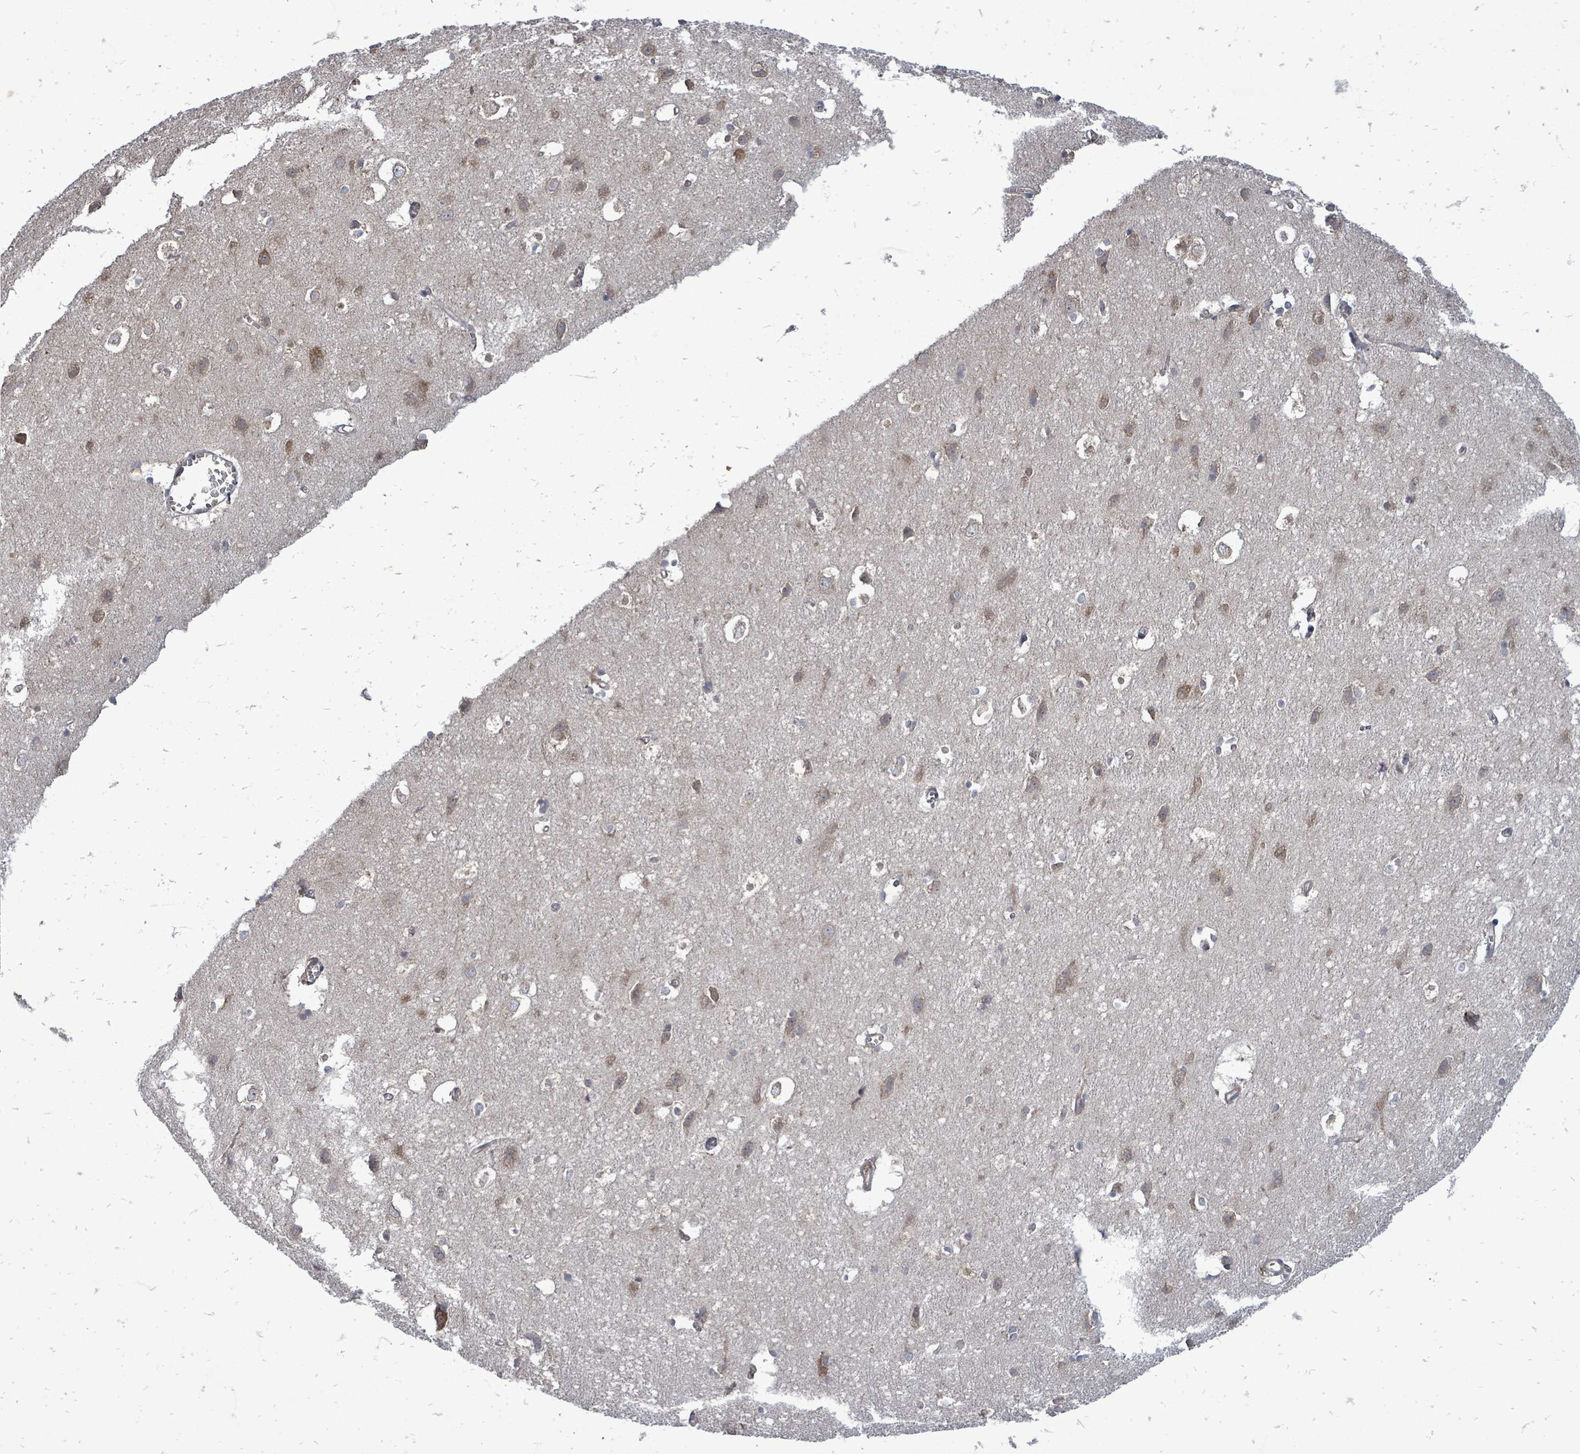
{"staining": {"intensity": "weak", "quantity": ">75%", "location": "cytoplasmic/membranous"}, "tissue": "cerebral cortex", "cell_type": "Endothelial cells", "image_type": "normal", "snomed": [{"axis": "morphology", "description": "Normal tissue, NOS"}, {"axis": "topography", "description": "Cerebral cortex"}], "caption": "IHC micrograph of normal cerebral cortex stained for a protein (brown), which shows low levels of weak cytoplasmic/membranous expression in about >75% of endothelial cells.", "gene": "RALGAPB", "patient": {"sex": "male", "age": 54}}